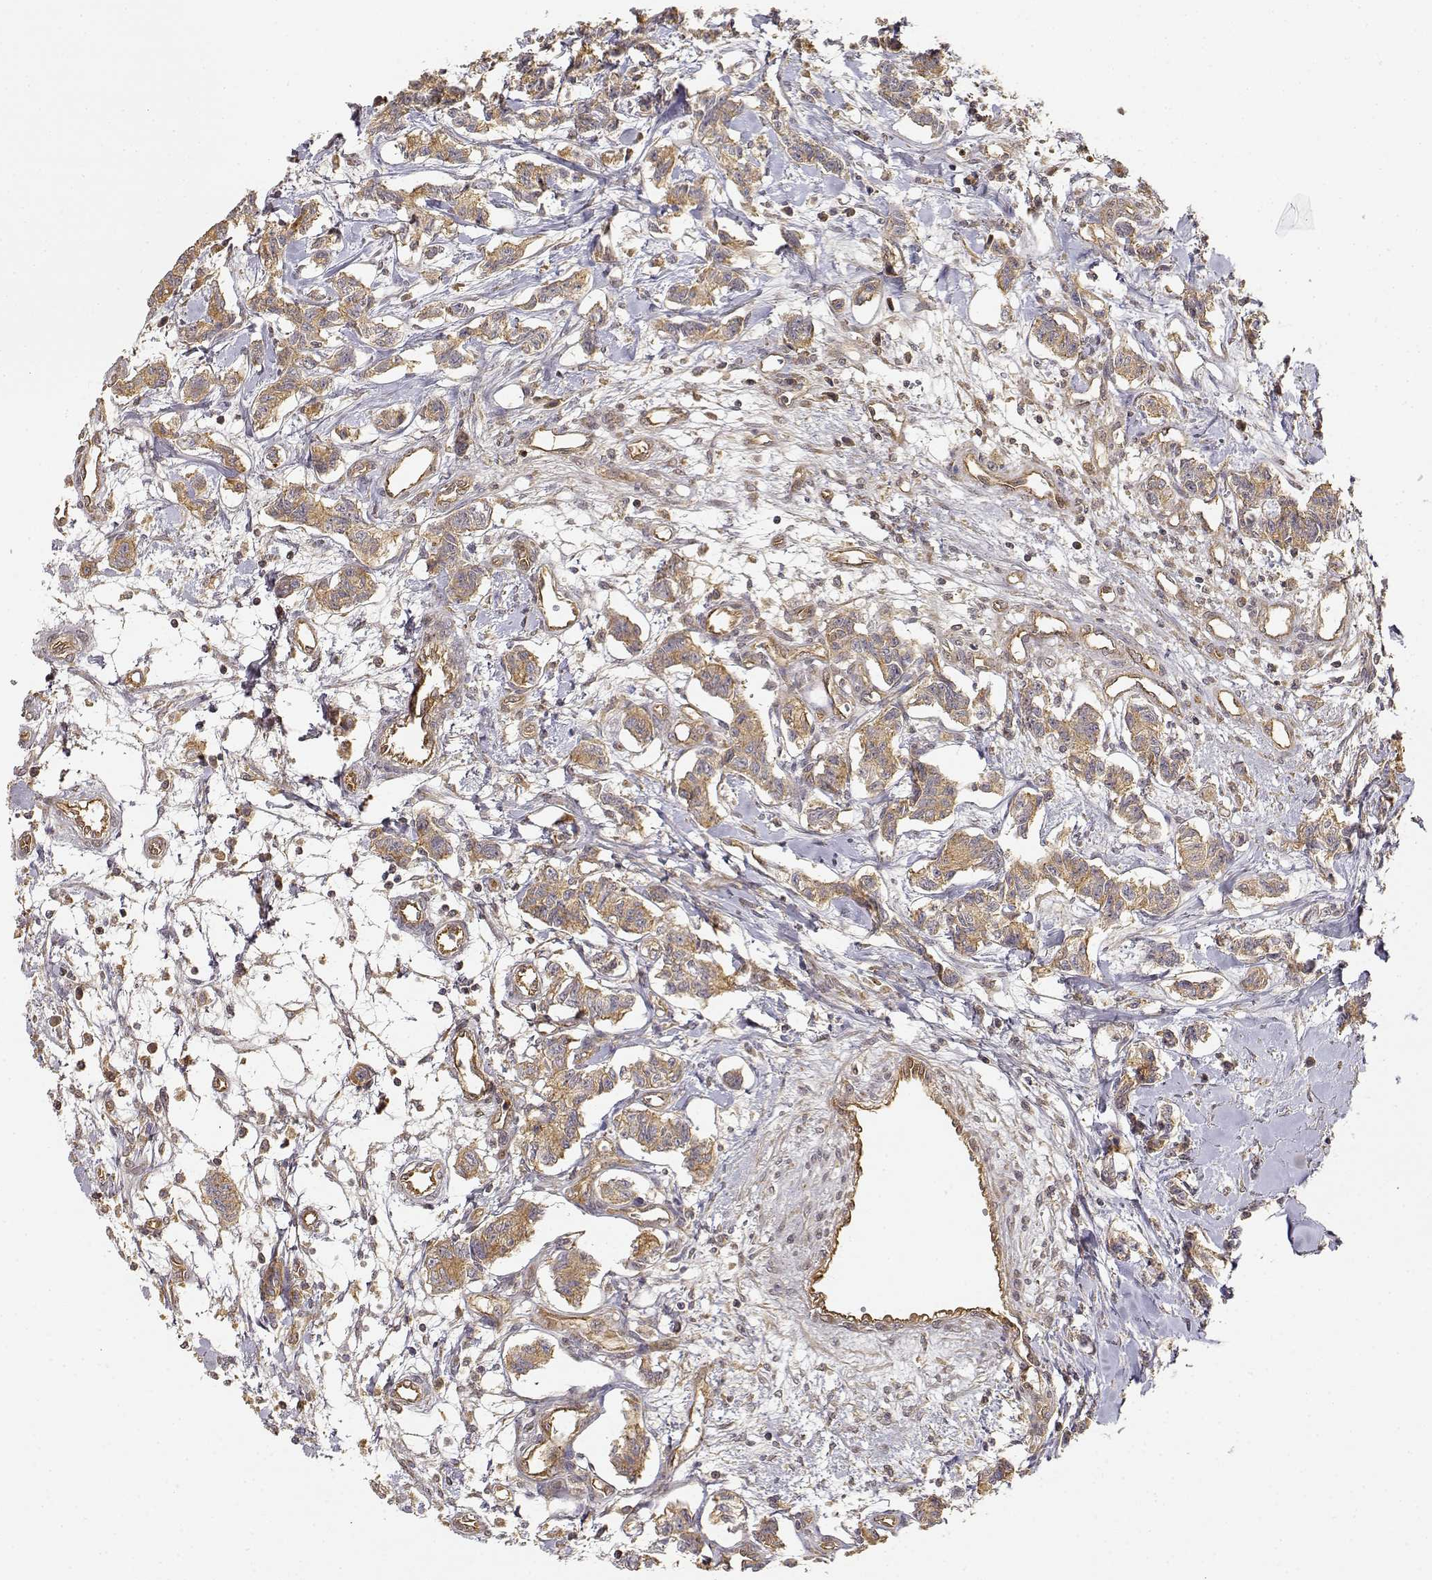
{"staining": {"intensity": "moderate", "quantity": ">75%", "location": "cytoplasmic/membranous"}, "tissue": "carcinoid", "cell_type": "Tumor cells", "image_type": "cancer", "snomed": [{"axis": "morphology", "description": "Carcinoid, malignant, NOS"}, {"axis": "topography", "description": "Kidney"}], "caption": "Immunohistochemistry (DAB) staining of human malignant carcinoid displays moderate cytoplasmic/membranous protein positivity in approximately >75% of tumor cells.", "gene": "CDK5RAP2", "patient": {"sex": "female", "age": 41}}